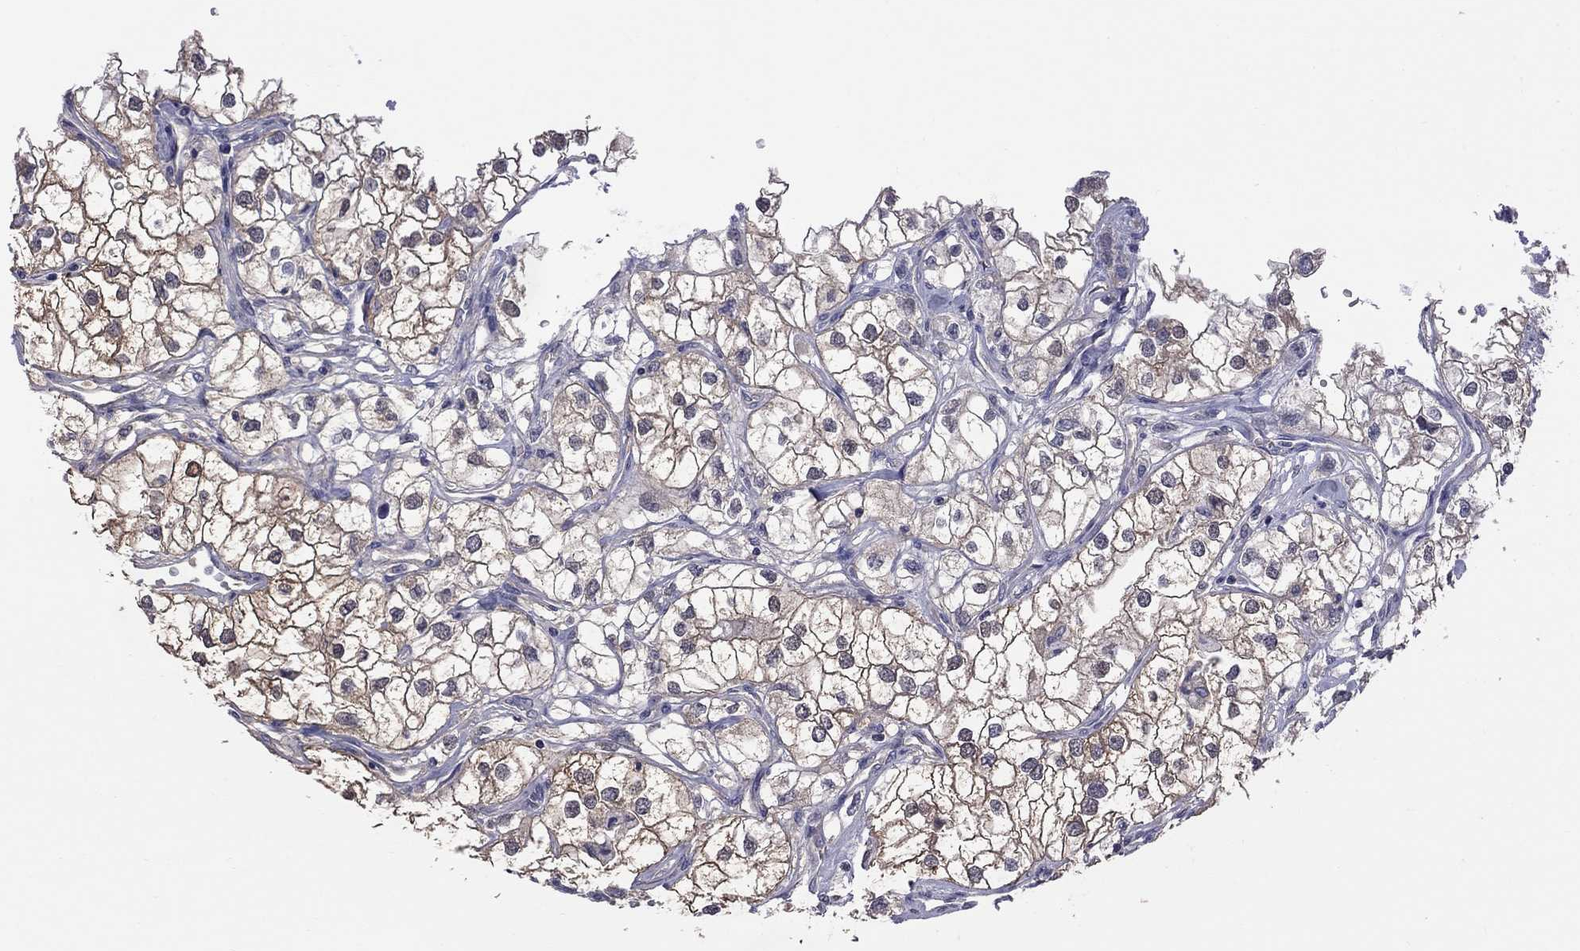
{"staining": {"intensity": "strong", "quantity": "25%-75%", "location": "cytoplasmic/membranous"}, "tissue": "renal cancer", "cell_type": "Tumor cells", "image_type": "cancer", "snomed": [{"axis": "morphology", "description": "Adenocarcinoma, NOS"}, {"axis": "topography", "description": "Kidney"}], "caption": "High-magnification brightfield microscopy of renal adenocarcinoma stained with DAB (3,3'-diaminobenzidine) (brown) and counterstained with hematoxylin (blue). tumor cells exhibit strong cytoplasmic/membranous staining is identified in approximately25%-75% of cells.", "gene": "HYLS1", "patient": {"sex": "male", "age": 59}}